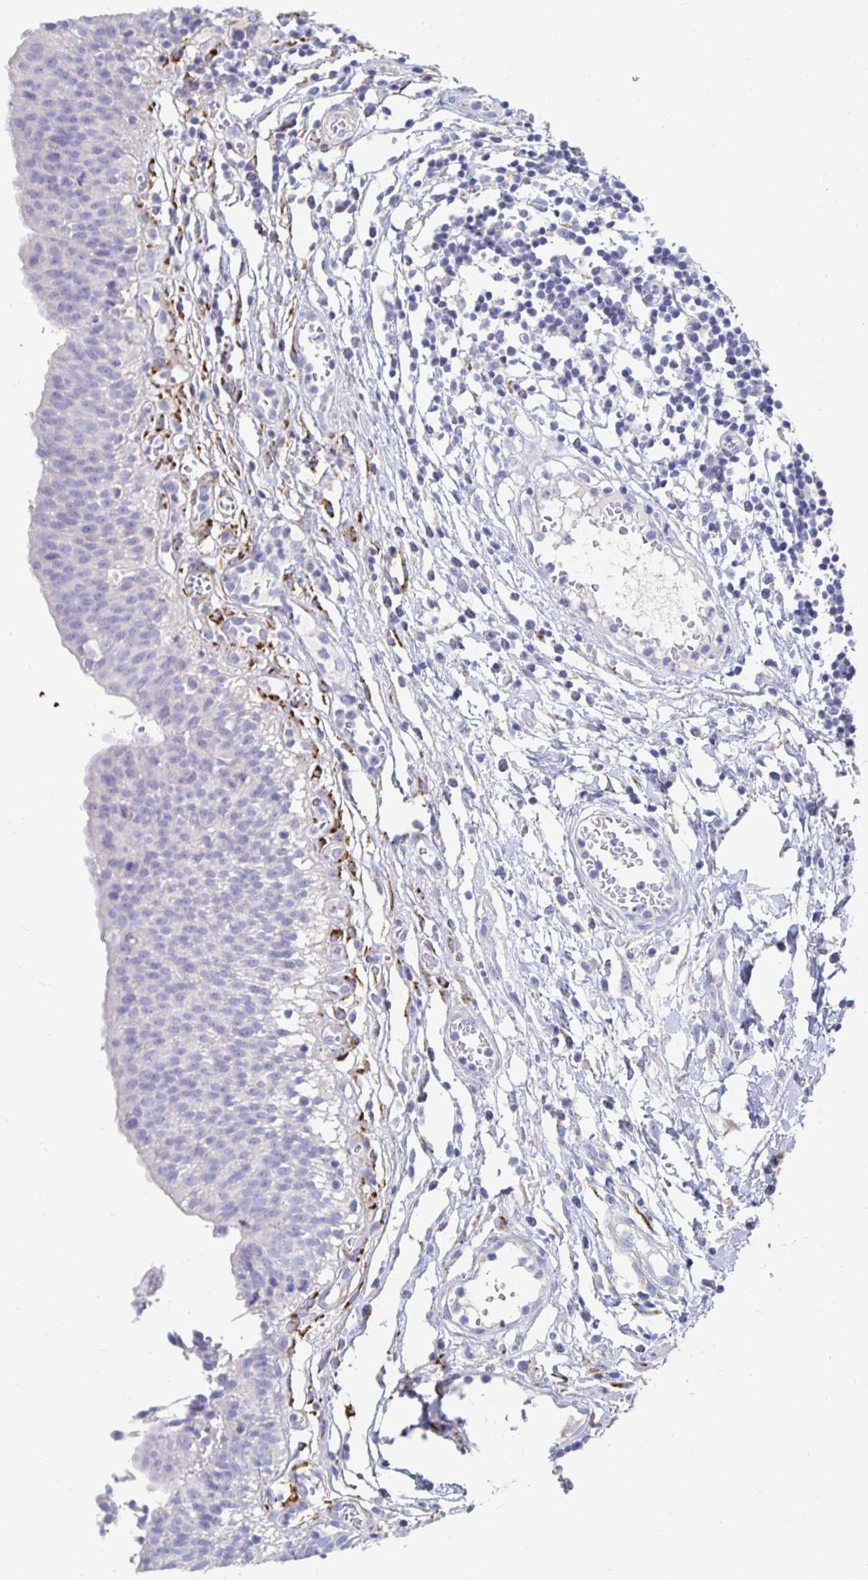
{"staining": {"intensity": "negative", "quantity": "none", "location": "none"}, "tissue": "urinary bladder", "cell_type": "Urothelial cells", "image_type": "normal", "snomed": [{"axis": "morphology", "description": "Normal tissue, NOS"}, {"axis": "topography", "description": "Urinary bladder"}], "caption": "This is an immunohistochemistry (IHC) photomicrograph of unremarkable urinary bladder. There is no staining in urothelial cells.", "gene": "LAMC3", "patient": {"sex": "male", "age": 64}}